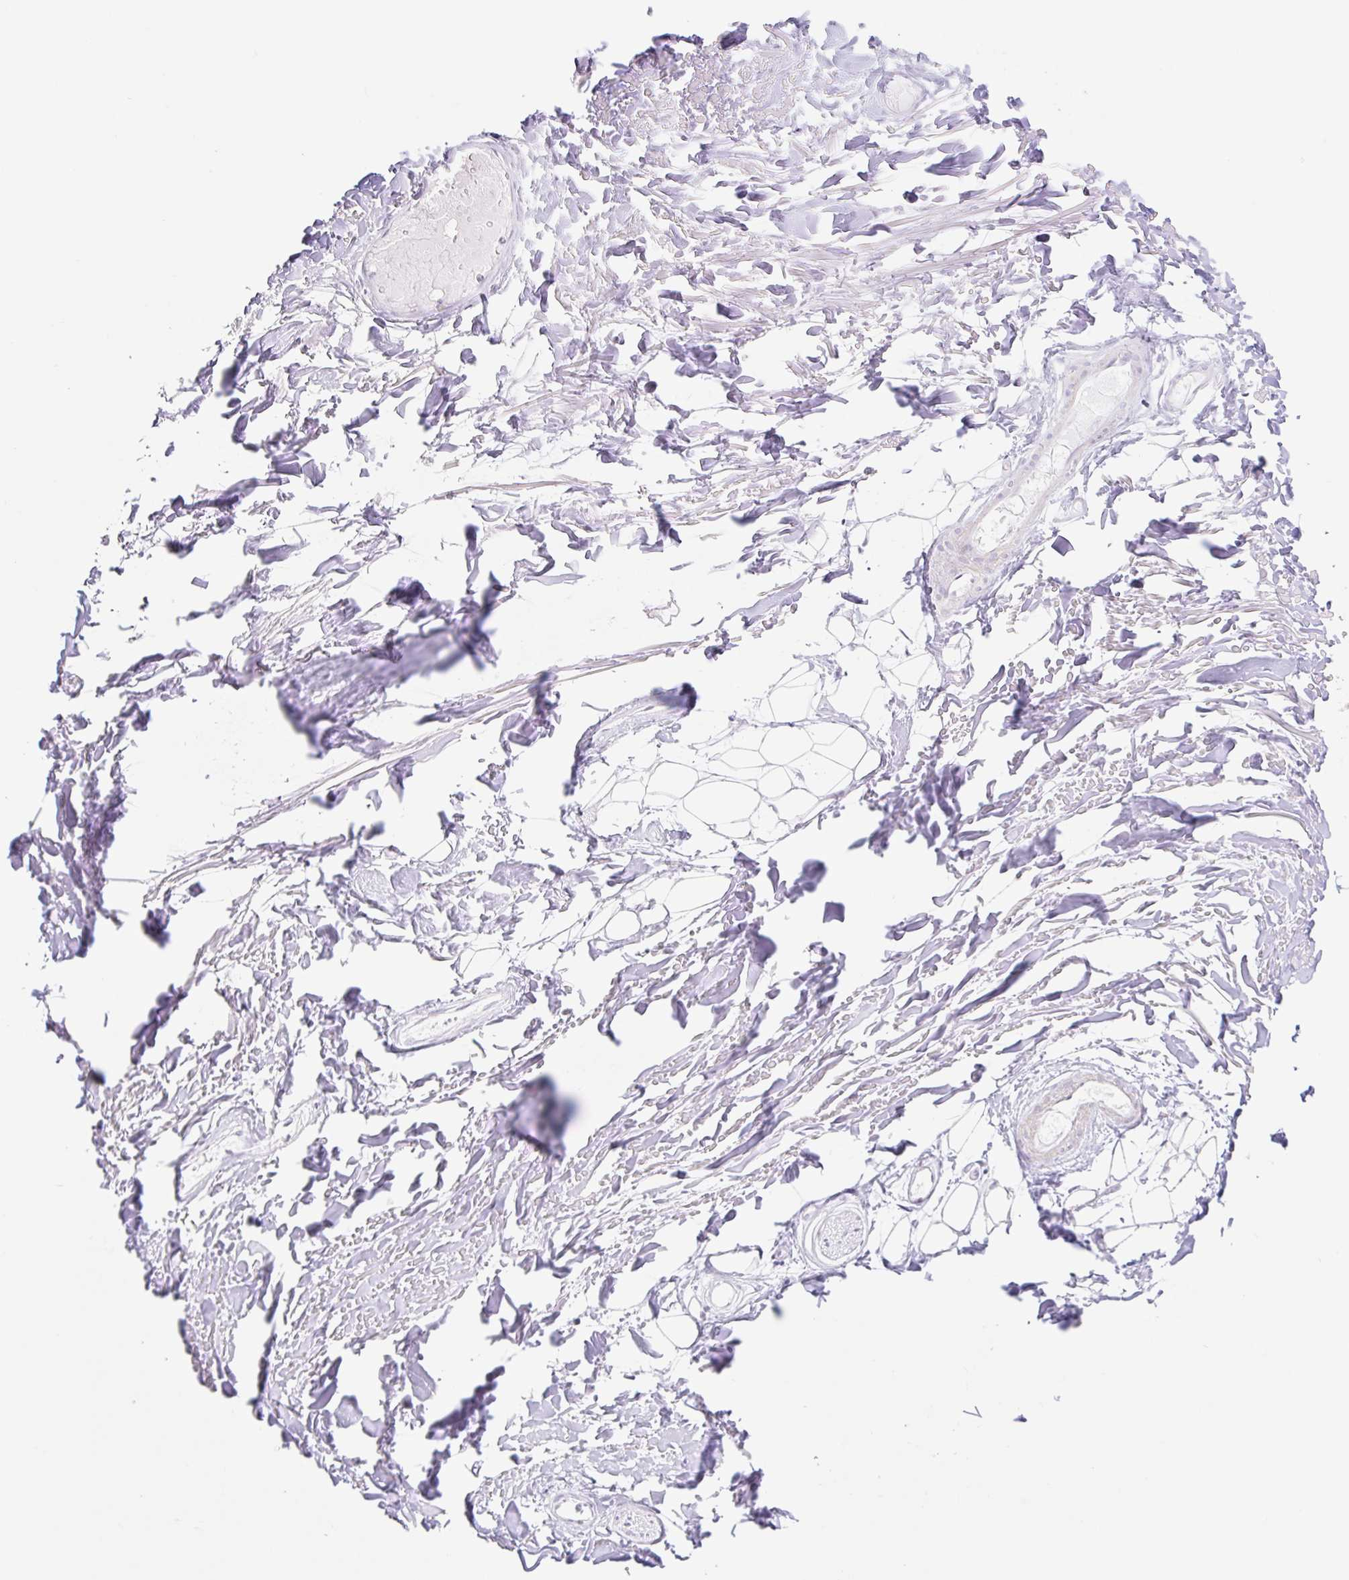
{"staining": {"intensity": "negative", "quantity": "none", "location": "none"}, "tissue": "adipose tissue", "cell_type": "Adipocytes", "image_type": "normal", "snomed": [{"axis": "morphology", "description": "Normal tissue, NOS"}, {"axis": "topography", "description": "Cartilage tissue"}], "caption": "Adipose tissue was stained to show a protein in brown. There is no significant expression in adipocytes. (DAB (3,3'-diaminobenzidine) immunohistochemistry (IHC), high magnification).", "gene": "DCAF17", "patient": {"sex": "male", "age": 57}}